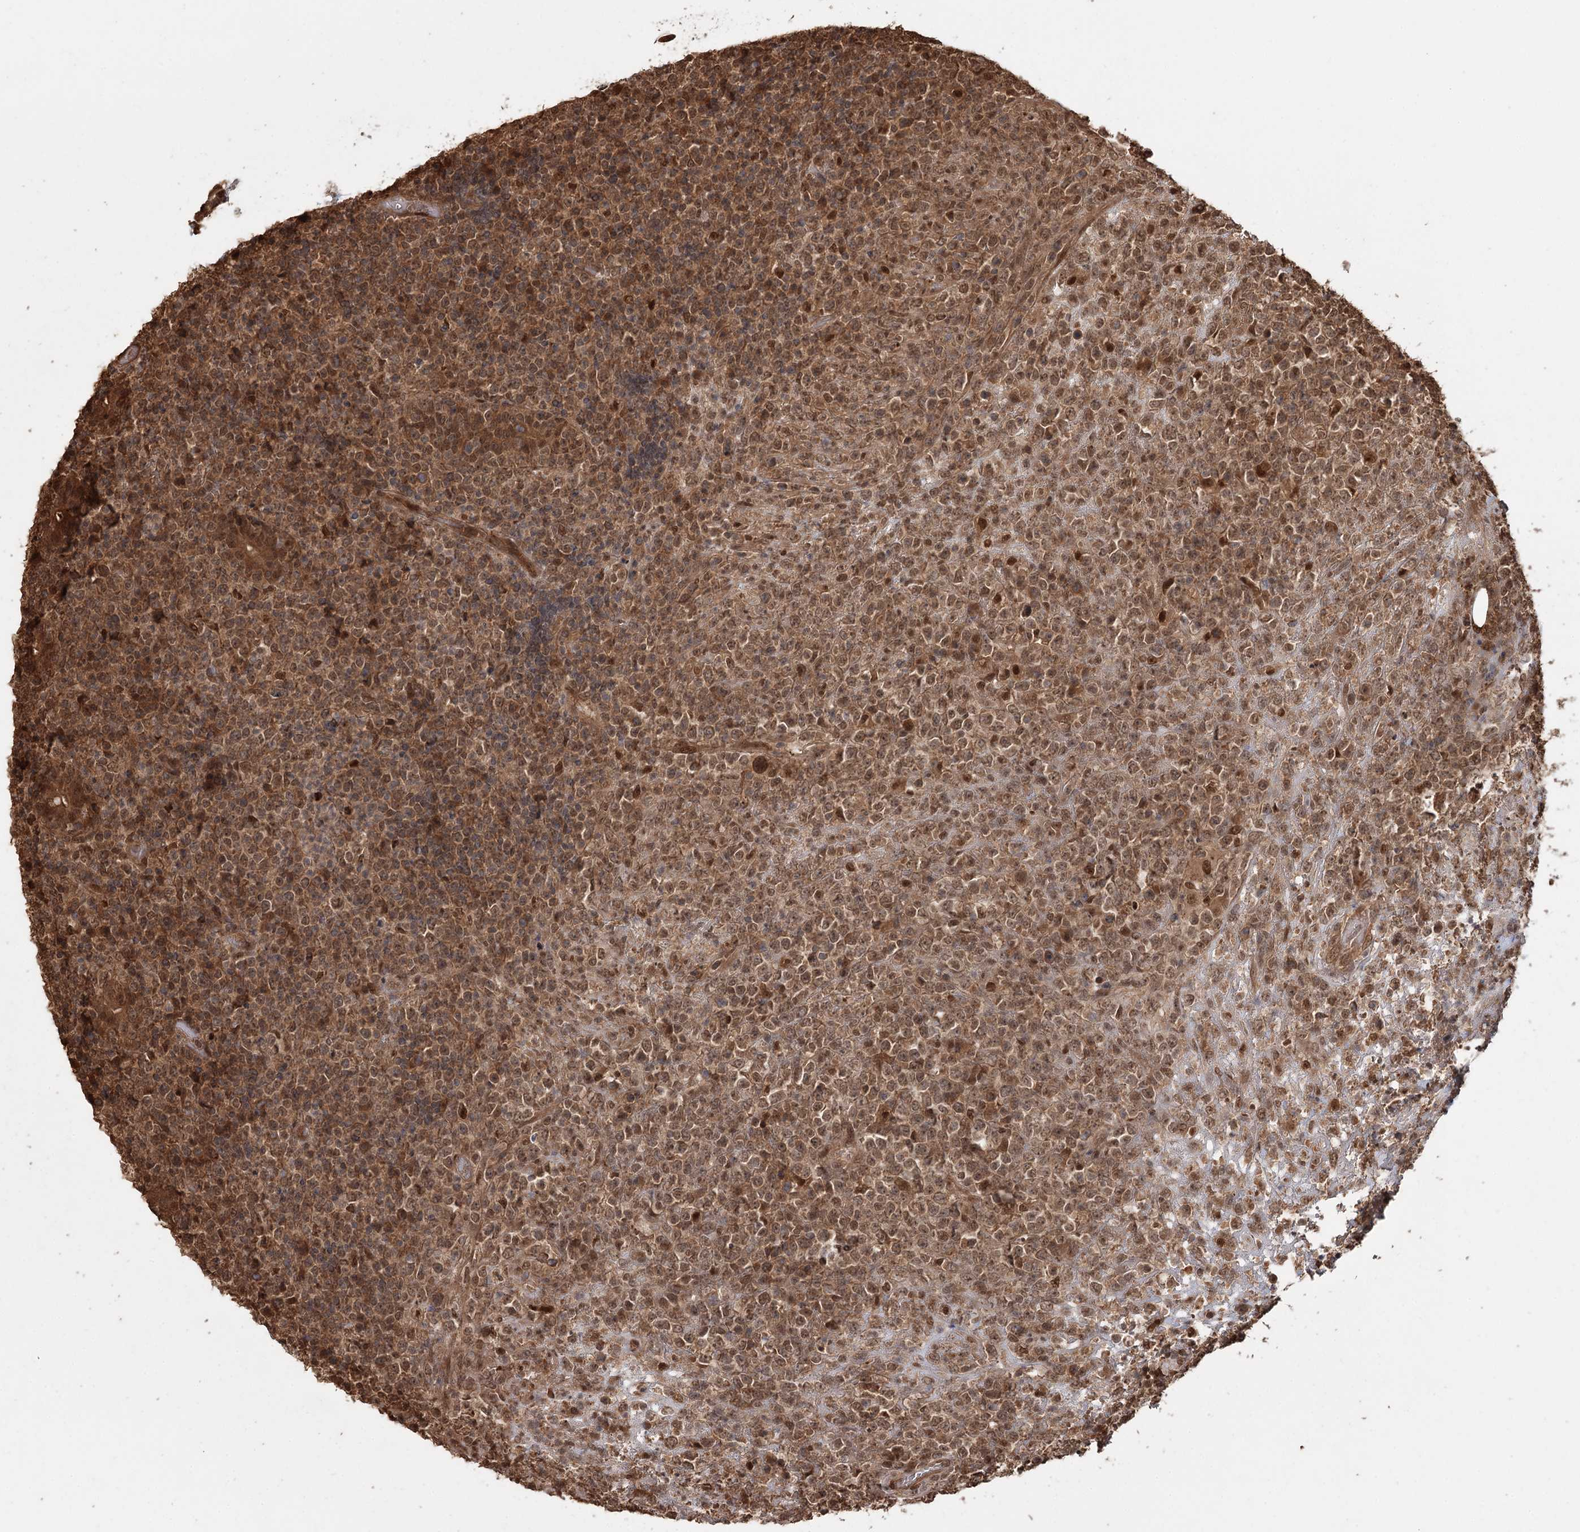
{"staining": {"intensity": "moderate", "quantity": ">75%", "location": "cytoplasmic/membranous,nuclear"}, "tissue": "lymphoma", "cell_type": "Tumor cells", "image_type": "cancer", "snomed": [{"axis": "morphology", "description": "Malignant lymphoma, non-Hodgkin's type, High grade"}, {"axis": "topography", "description": "Colon"}], "caption": "Lymphoma tissue reveals moderate cytoplasmic/membranous and nuclear positivity in about >75% of tumor cells", "gene": "N6AMT1", "patient": {"sex": "female", "age": 53}}